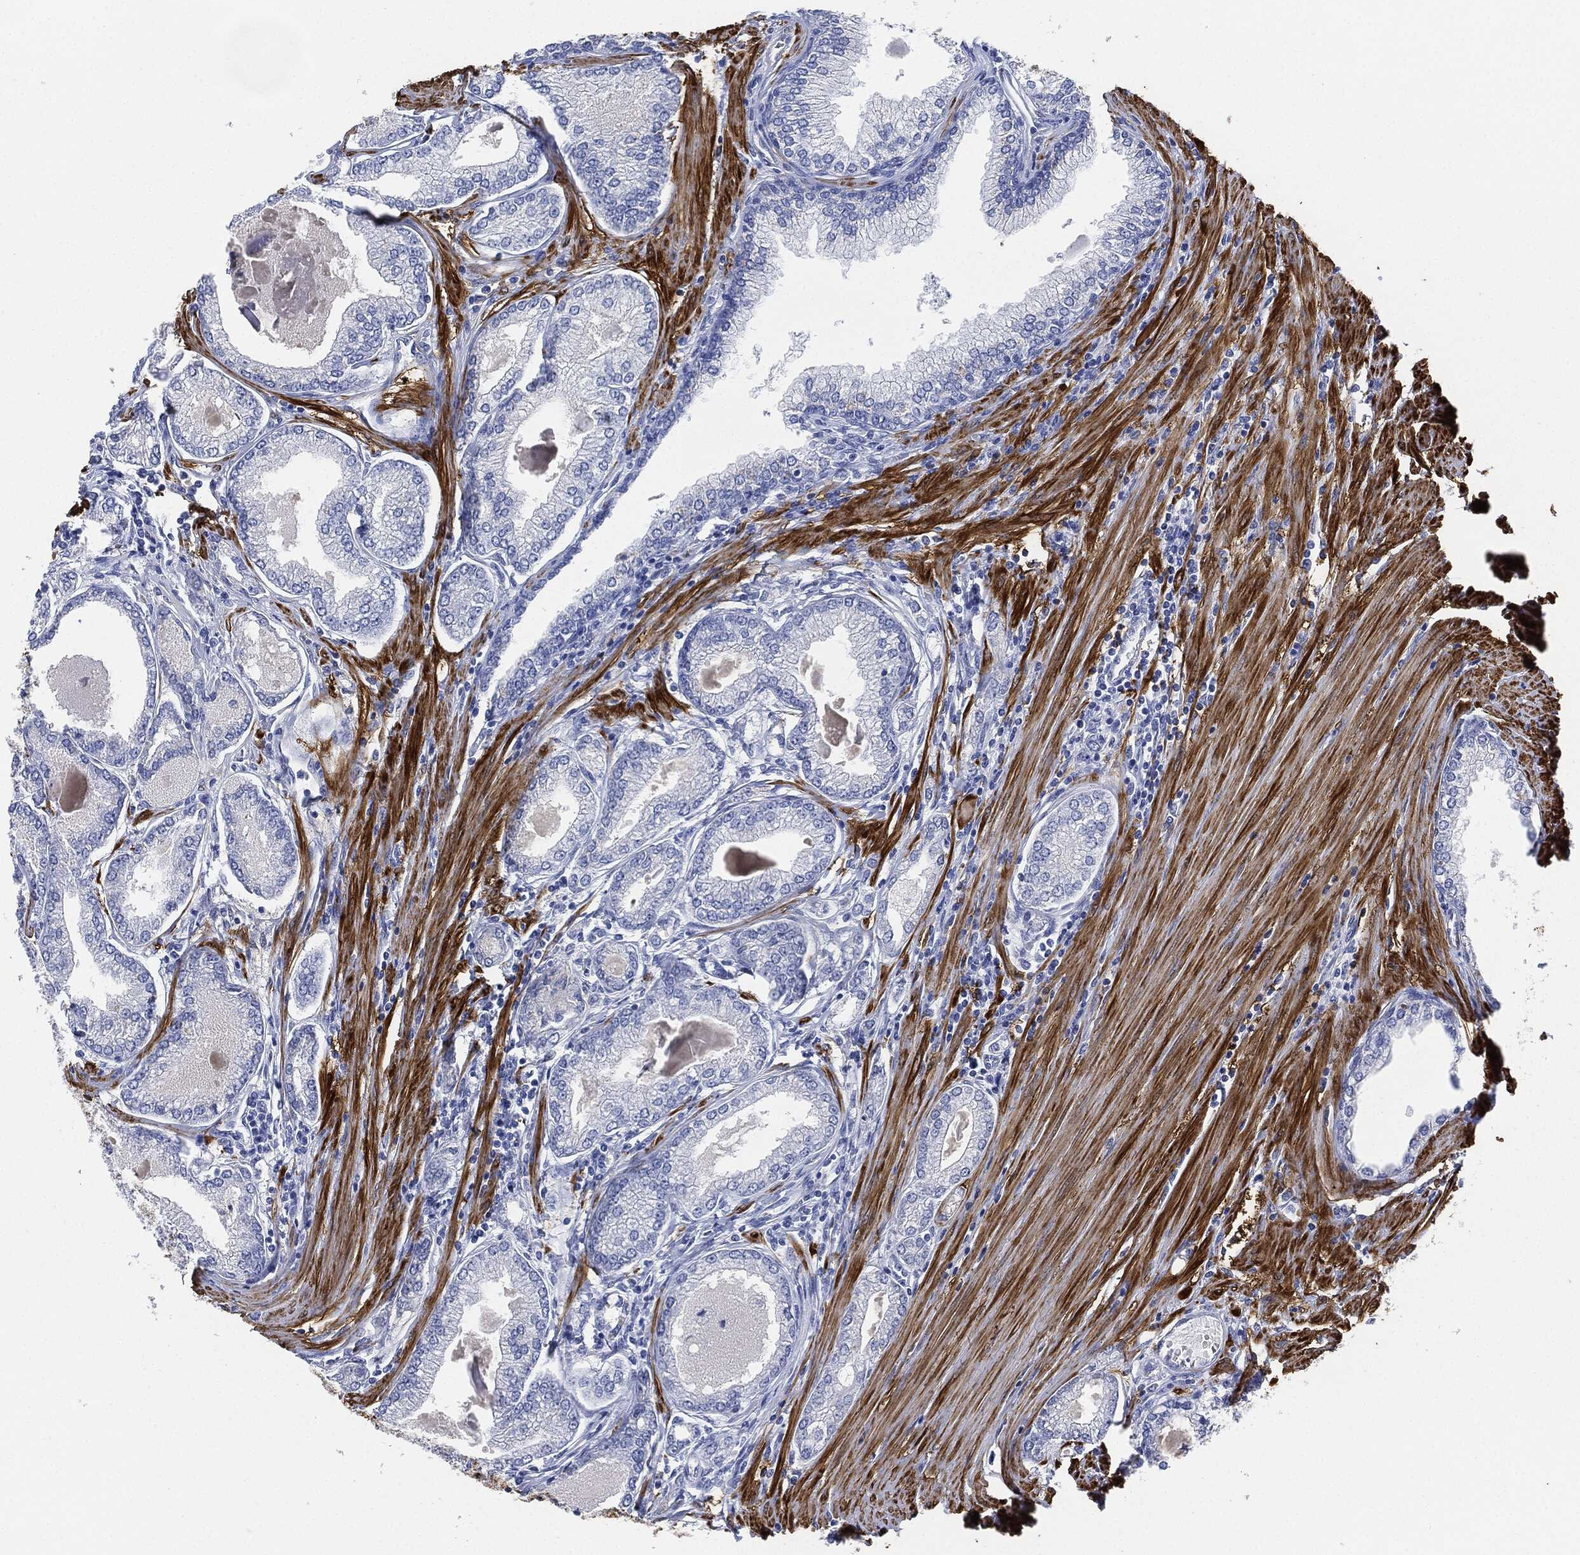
{"staining": {"intensity": "negative", "quantity": "none", "location": "none"}, "tissue": "prostate cancer", "cell_type": "Tumor cells", "image_type": "cancer", "snomed": [{"axis": "morphology", "description": "Adenocarcinoma, Low grade"}, {"axis": "topography", "description": "Prostate"}], "caption": "This is an IHC histopathology image of human prostate cancer (adenocarcinoma (low-grade)). There is no staining in tumor cells.", "gene": "TAGLN", "patient": {"sex": "male", "age": 72}}